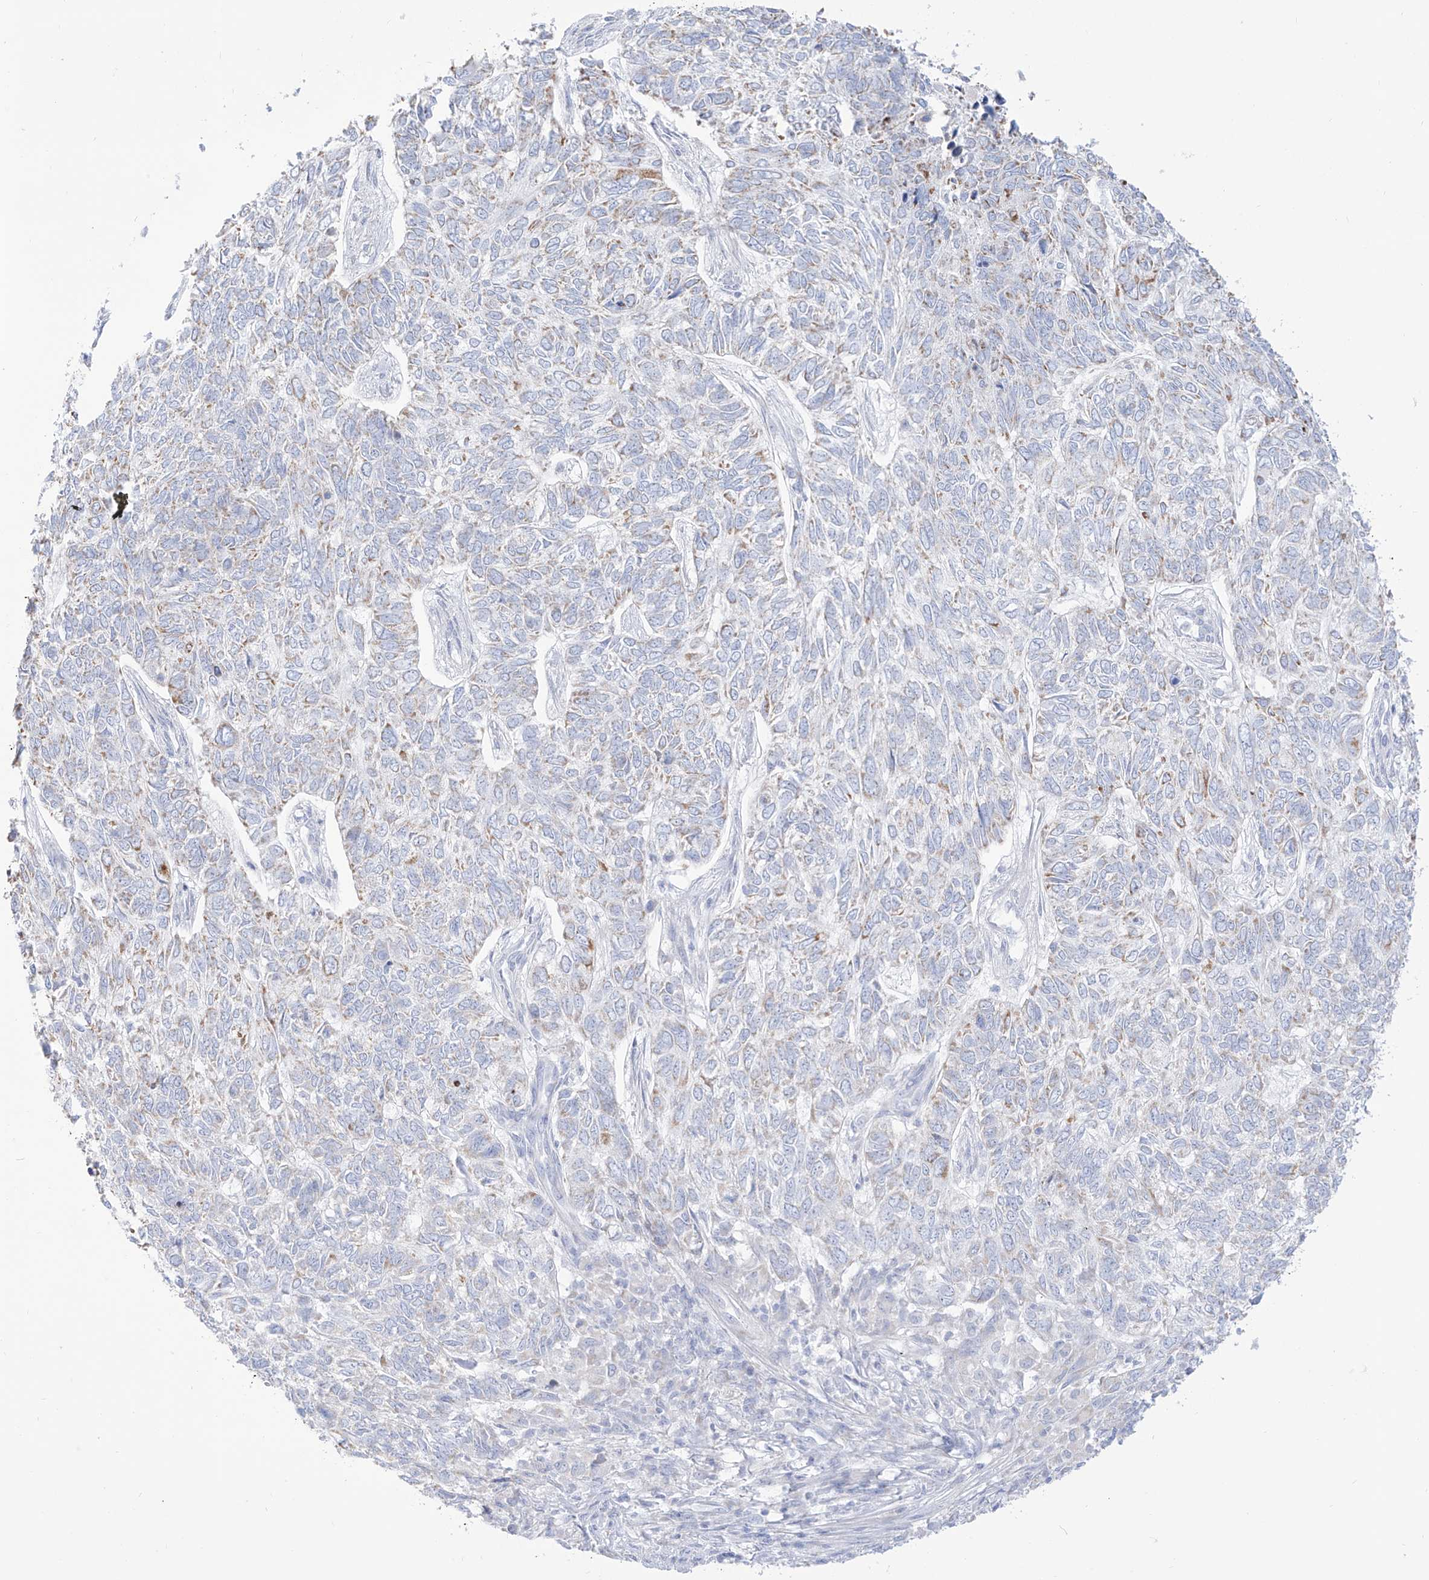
{"staining": {"intensity": "weak", "quantity": "<25%", "location": "cytoplasmic/membranous"}, "tissue": "skin cancer", "cell_type": "Tumor cells", "image_type": "cancer", "snomed": [{"axis": "morphology", "description": "Basal cell carcinoma"}, {"axis": "topography", "description": "Skin"}], "caption": "IHC micrograph of neoplastic tissue: human skin cancer stained with DAB demonstrates no significant protein staining in tumor cells.", "gene": "SLC26A3", "patient": {"sex": "female", "age": 65}}